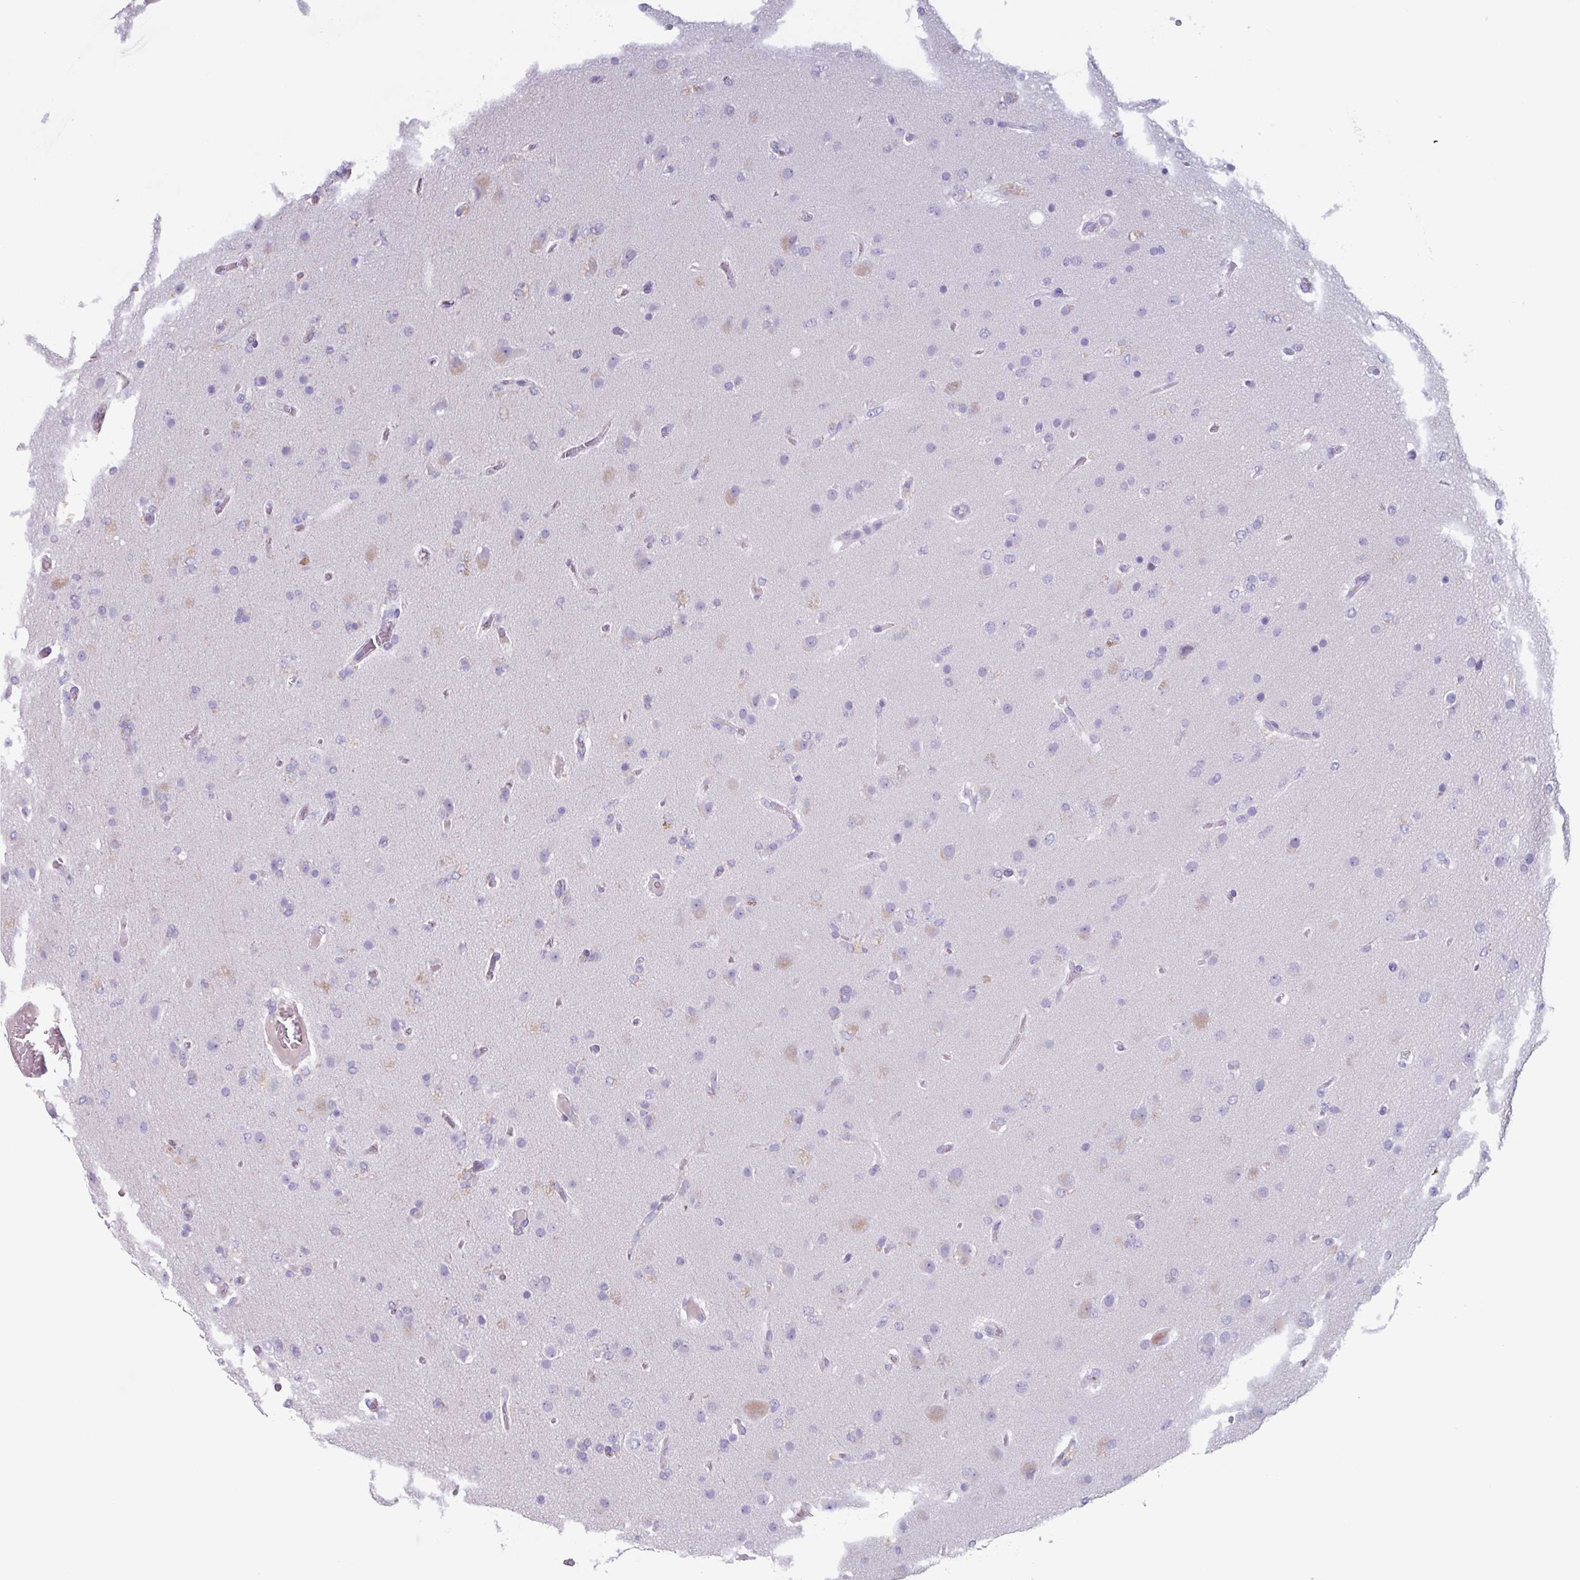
{"staining": {"intensity": "negative", "quantity": "none", "location": "none"}, "tissue": "glioma", "cell_type": "Tumor cells", "image_type": "cancer", "snomed": [{"axis": "morphology", "description": "Glioma, malignant, High grade"}, {"axis": "topography", "description": "Brain"}], "caption": "IHC image of malignant glioma (high-grade) stained for a protein (brown), which shows no expression in tumor cells.", "gene": "OR2T10", "patient": {"sex": "female", "age": 74}}